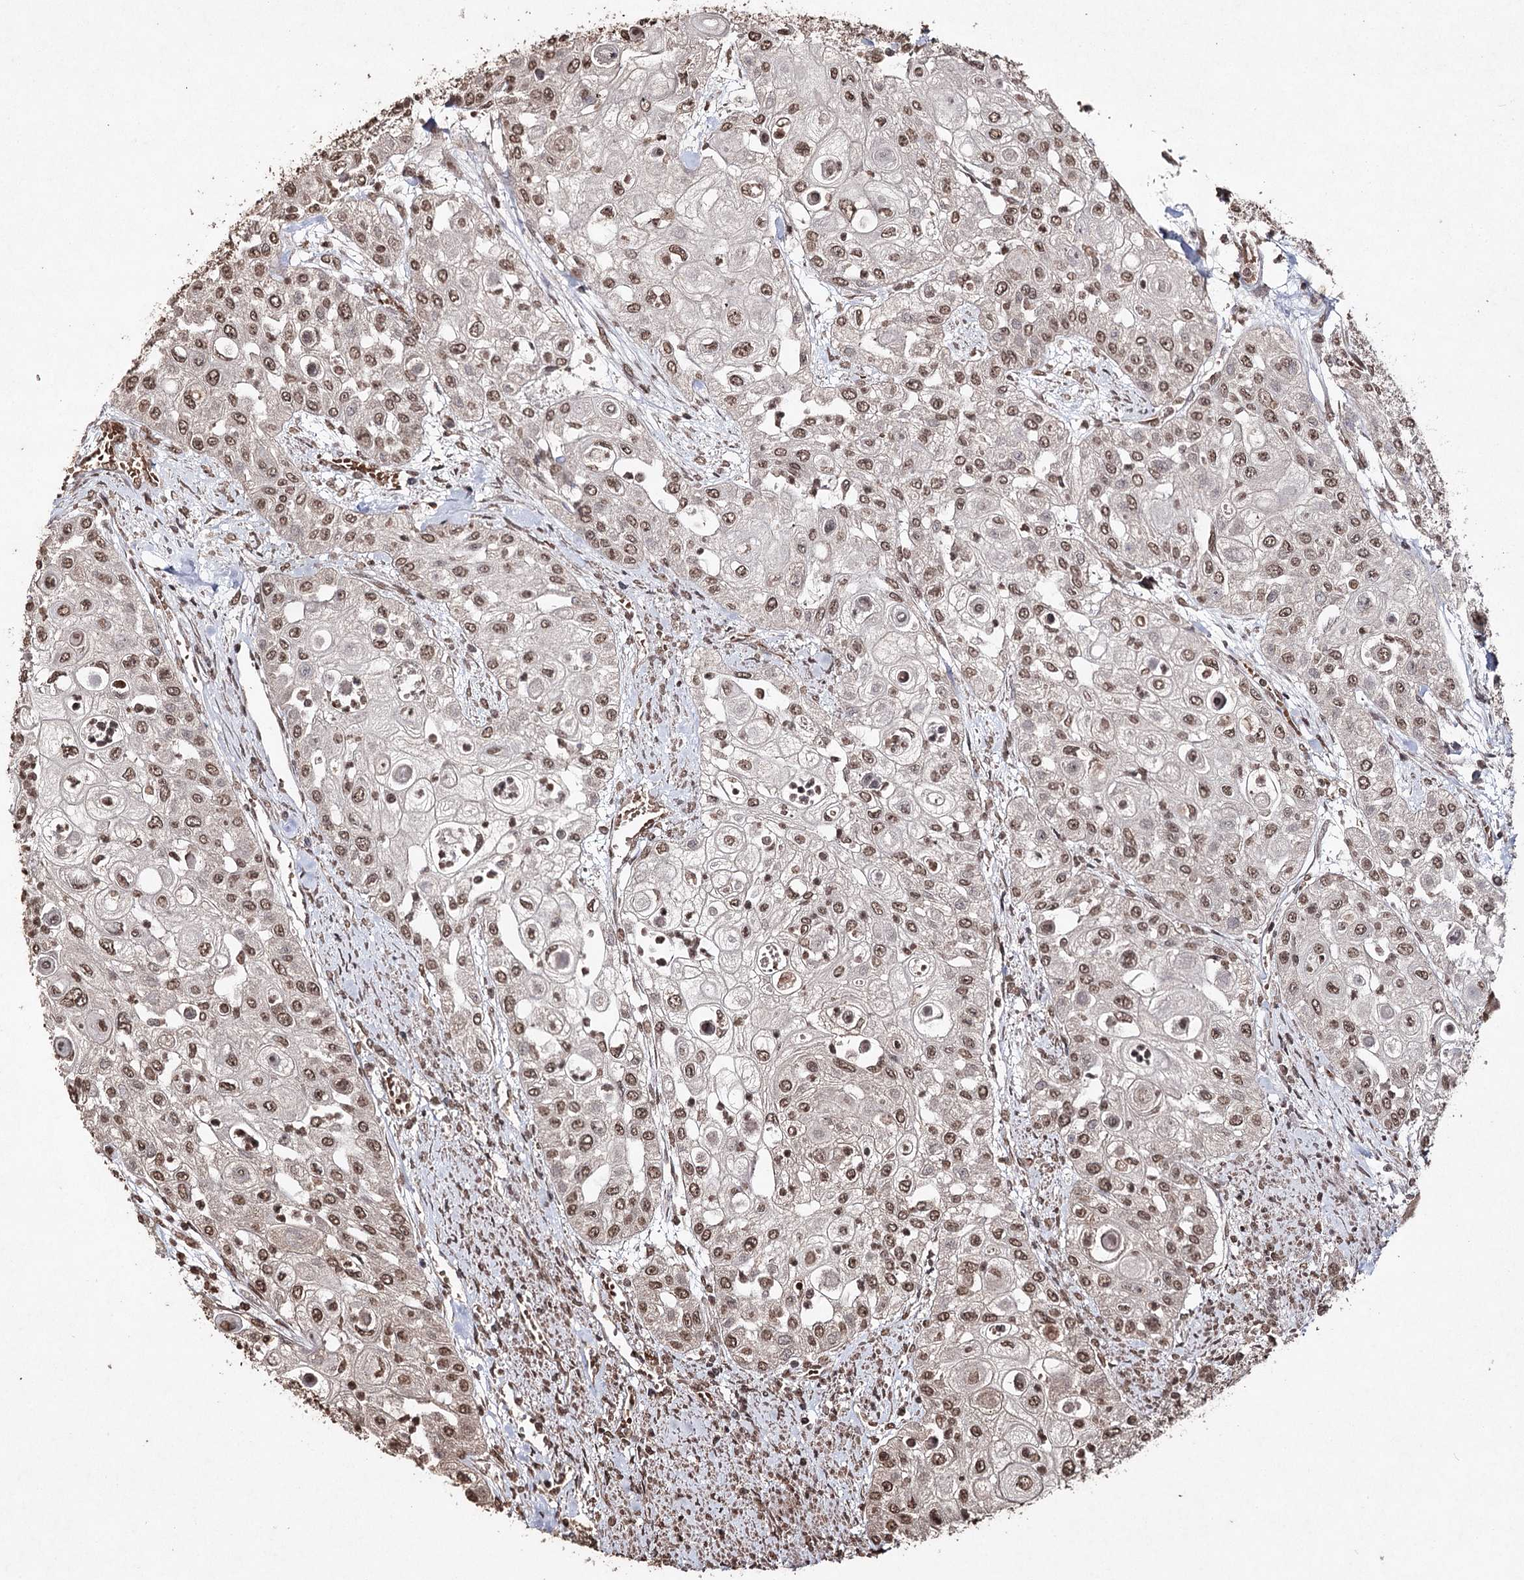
{"staining": {"intensity": "moderate", "quantity": ">75%", "location": "nuclear"}, "tissue": "urothelial cancer", "cell_type": "Tumor cells", "image_type": "cancer", "snomed": [{"axis": "morphology", "description": "Urothelial carcinoma, High grade"}, {"axis": "topography", "description": "Urinary bladder"}], "caption": "Urothelial cancer stained for a protein (brown) reveals moderate nuclear positive staining in about >75% of tumor cells.", "gene": "ATG14", "patient": {"sex": "female", "age": 79}}